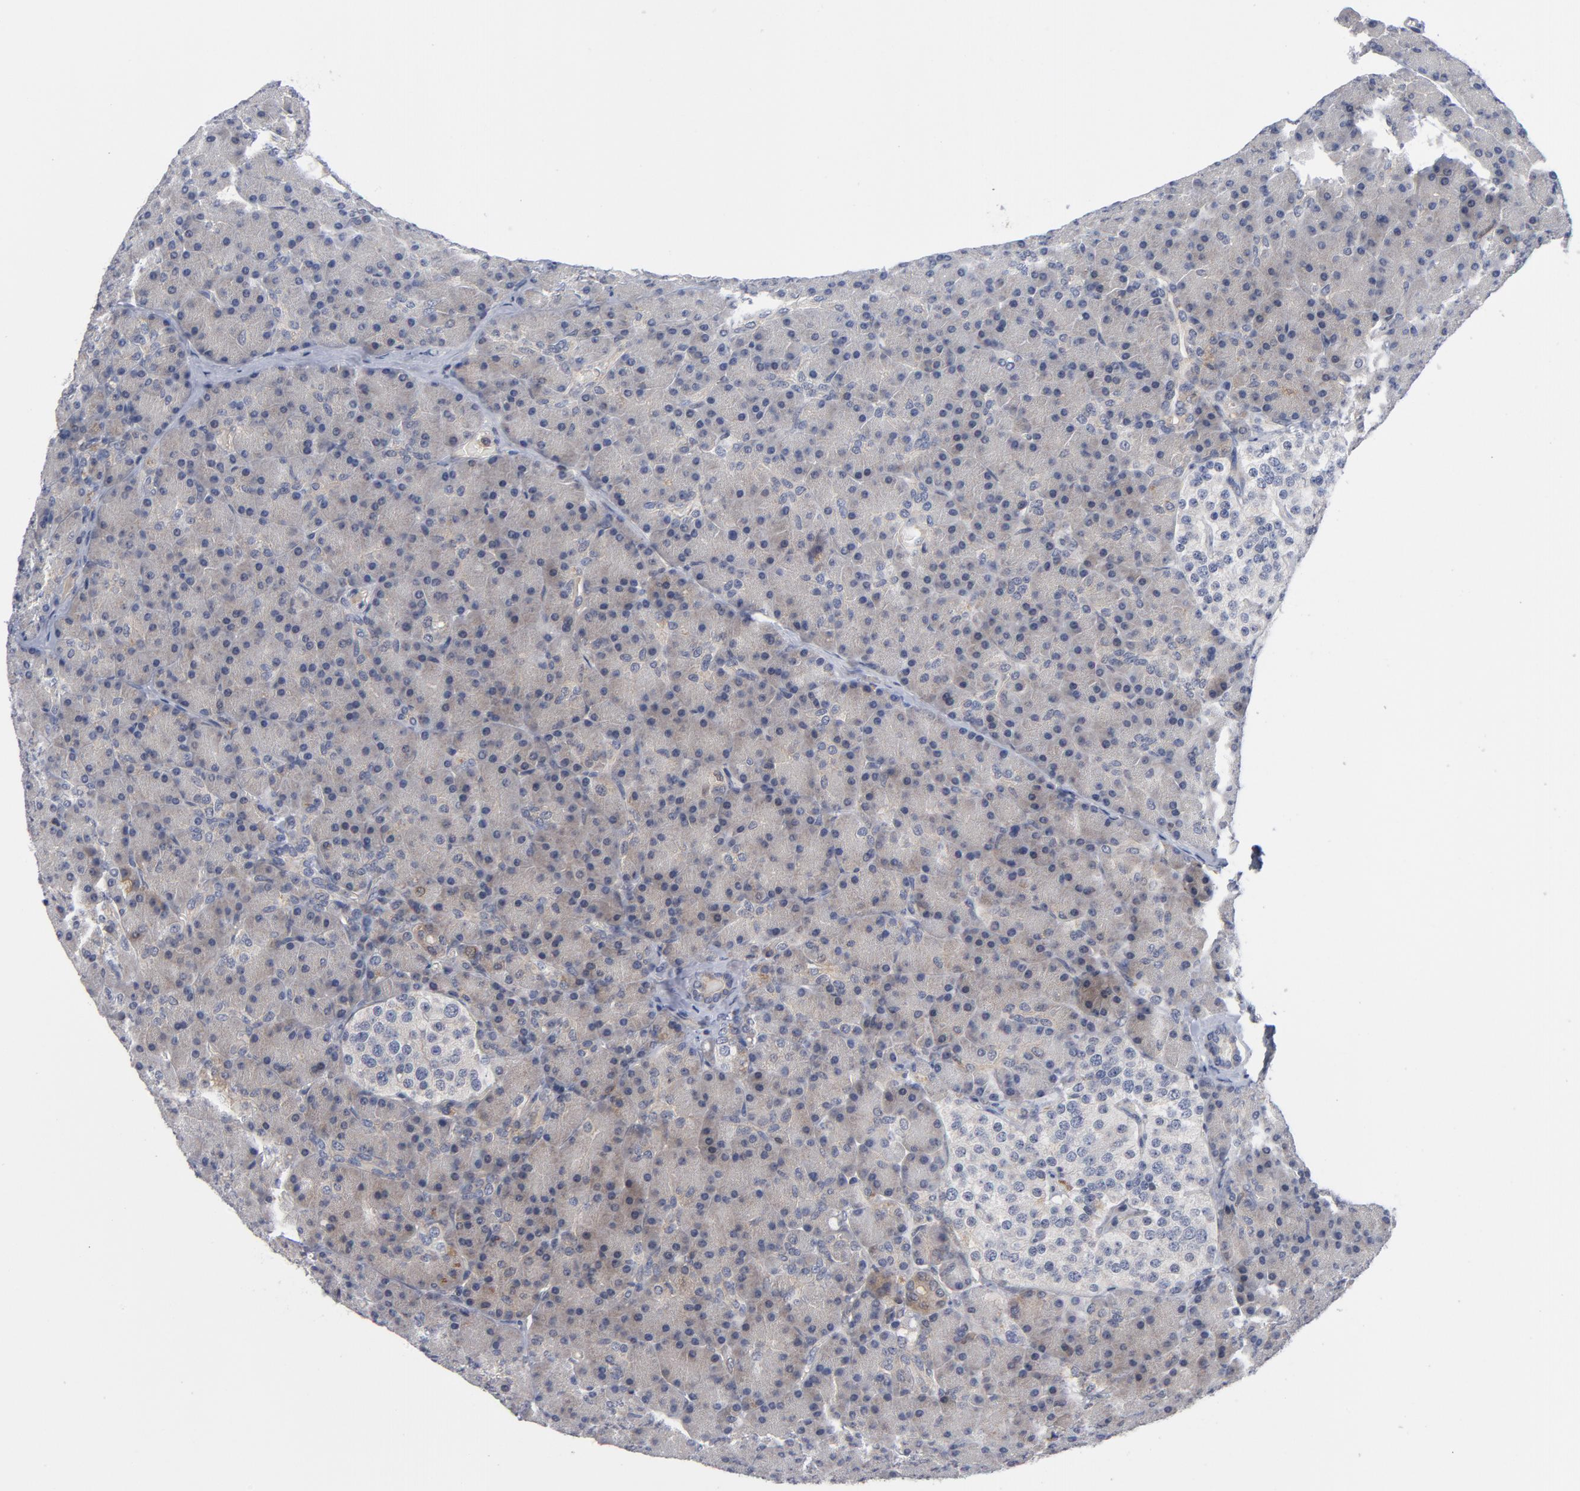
{"staining": {"intensity": "negative", "quantity": "none", "location": "none"}, "tissue": "pancreas", "cell_type": "Exocrine glandular cells", "image_type": "normal", "snomed": [{"axis": "morphology", "description": "Normal tissue, NOS"}, {"axis": "topography", "description": "Pancreas"}], "caption": "Micrograph shows no protein staining in exocrine glandular cells of unremarkable pancreas.", "gene": "TRADD", "patient": {"sex": "female", "age": 43}}